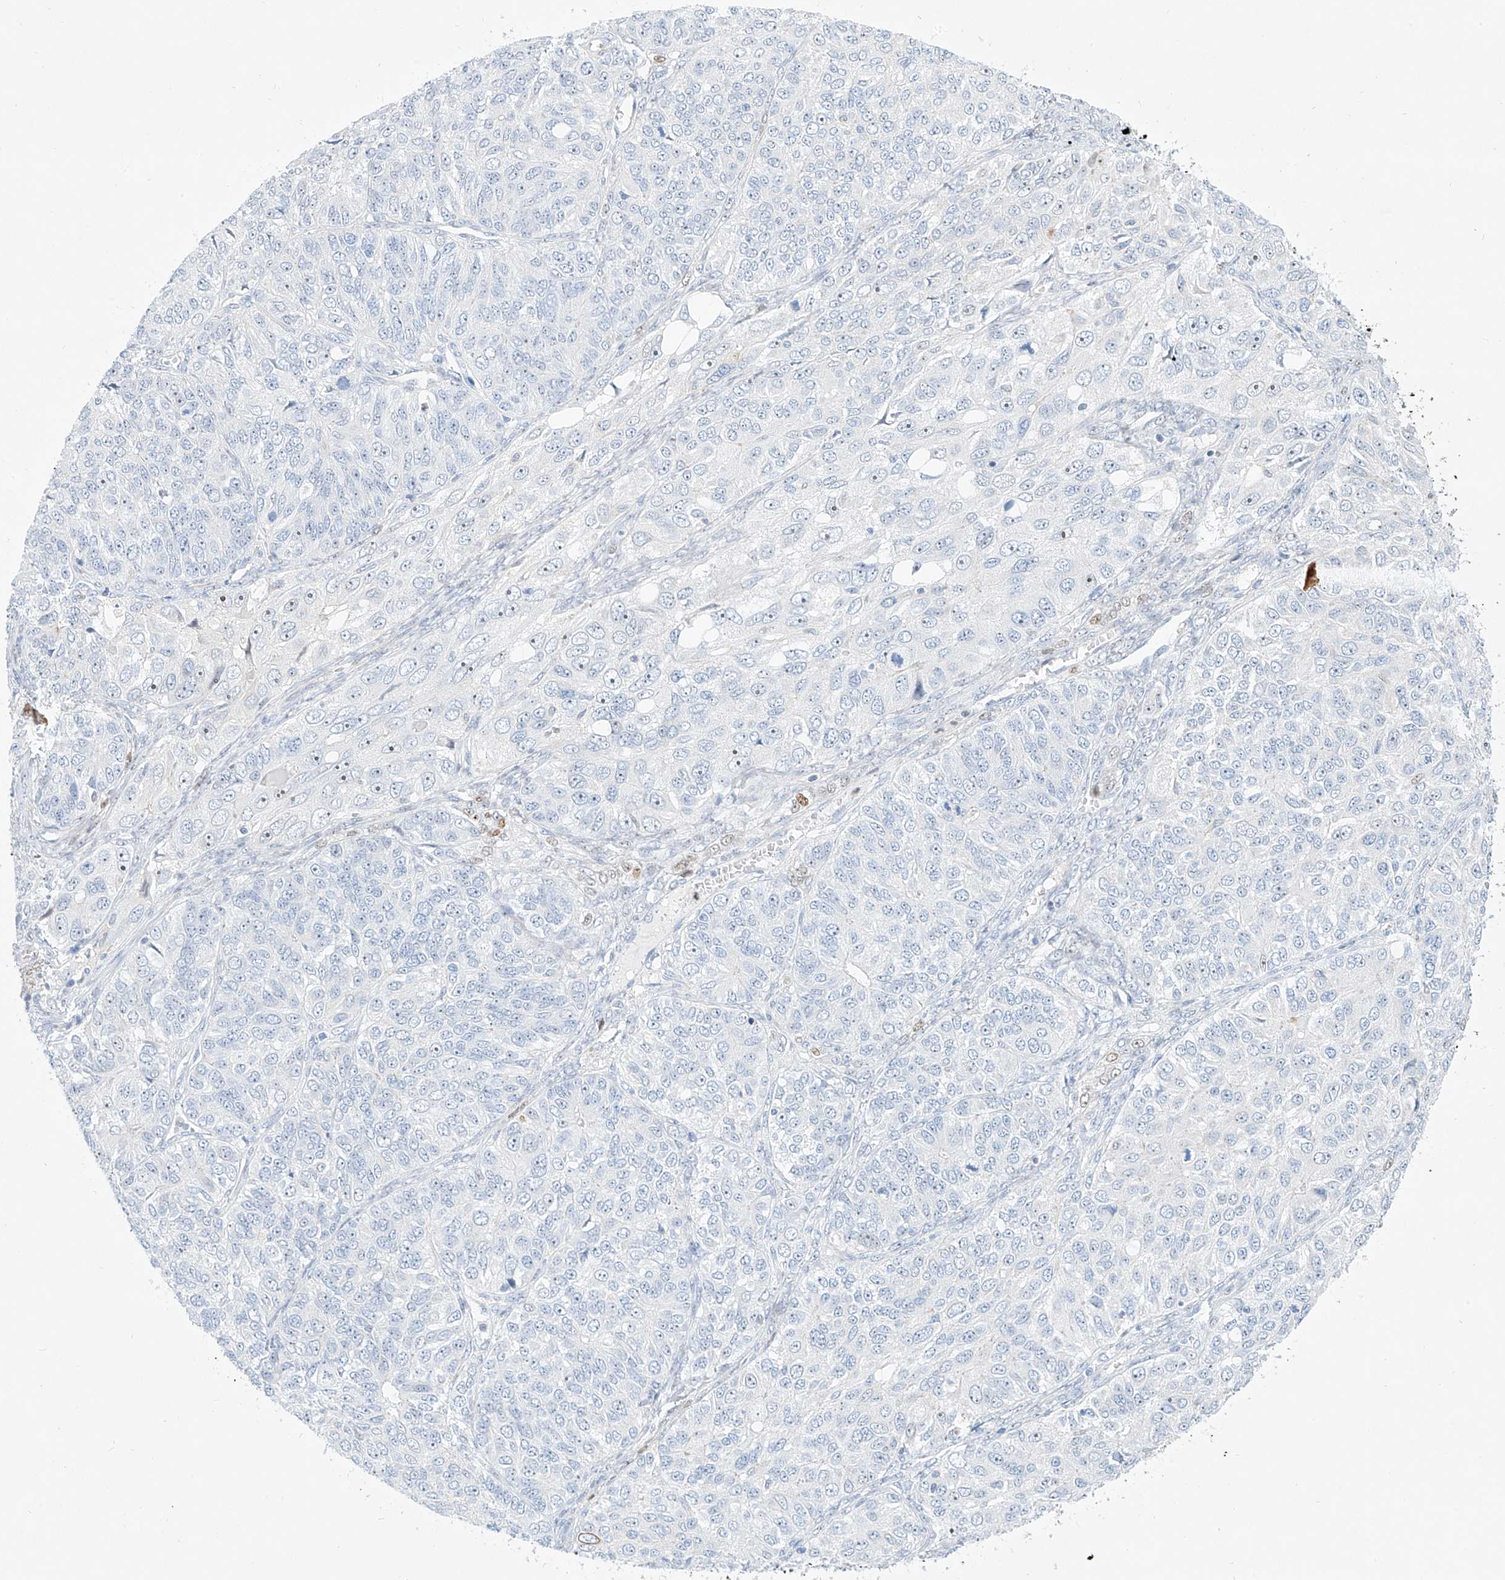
{"staining": {"intensity": "negative", "quantity": "none", "location": "none"}, "tissue": "ovarian cancer", "cell_type": "Tumor cells", "image_type": "cancer", "snomed": [{"axis": "morphology", "description": "Carcinoma, endometroid"}, {"axis": "topography", "description": "Ovary"}], "caption": "DAB immunohistochemical staining of ovarian cancer (endometroid carcinoma) displays no significant positivity in tumor cells.", "gene": "SNU13", "patient": {"sex": "female", "age": 51}}